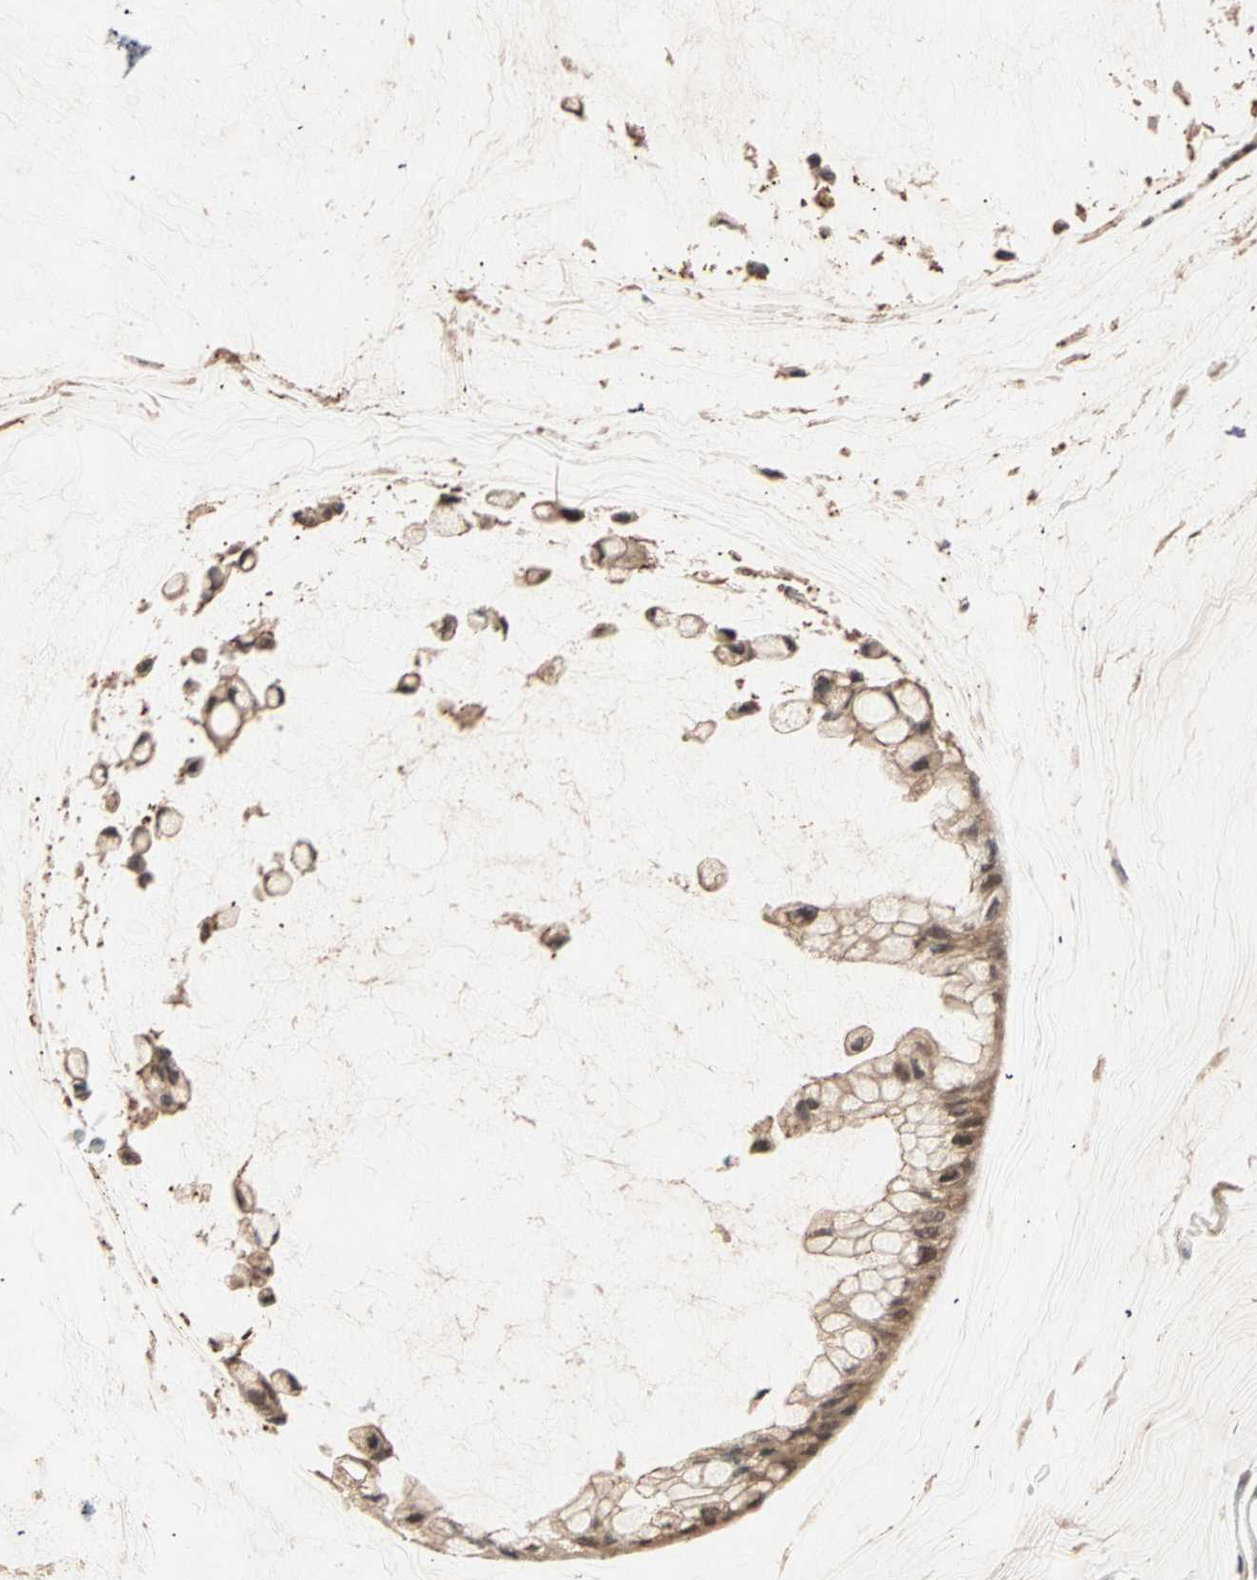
{"staining": {"intensity": "moderate", "quantity": ">75%", "location": "cytoplasmic/membranous,nuclear"}, "tissue": "ovarian cancer", "cell_type": "Tumor cells", "image_type": "cancer", "snomed": [{"axis": "morphology", "description": "Cystadenocarcinoma, mucinous, NOS"}, {"axis": "topography", "description": "Ovary"}], "caption": "A photomicrograph showing moderate cytoplasmic/membranous and nuclear staining in about >75% of tumor cells in ovarian mucinous cystadenocarcinoma, as visualized by brown immunohistochemical staining.", "gene": "ZBTB33", "patient": {"sex": "female", "age": 39}}